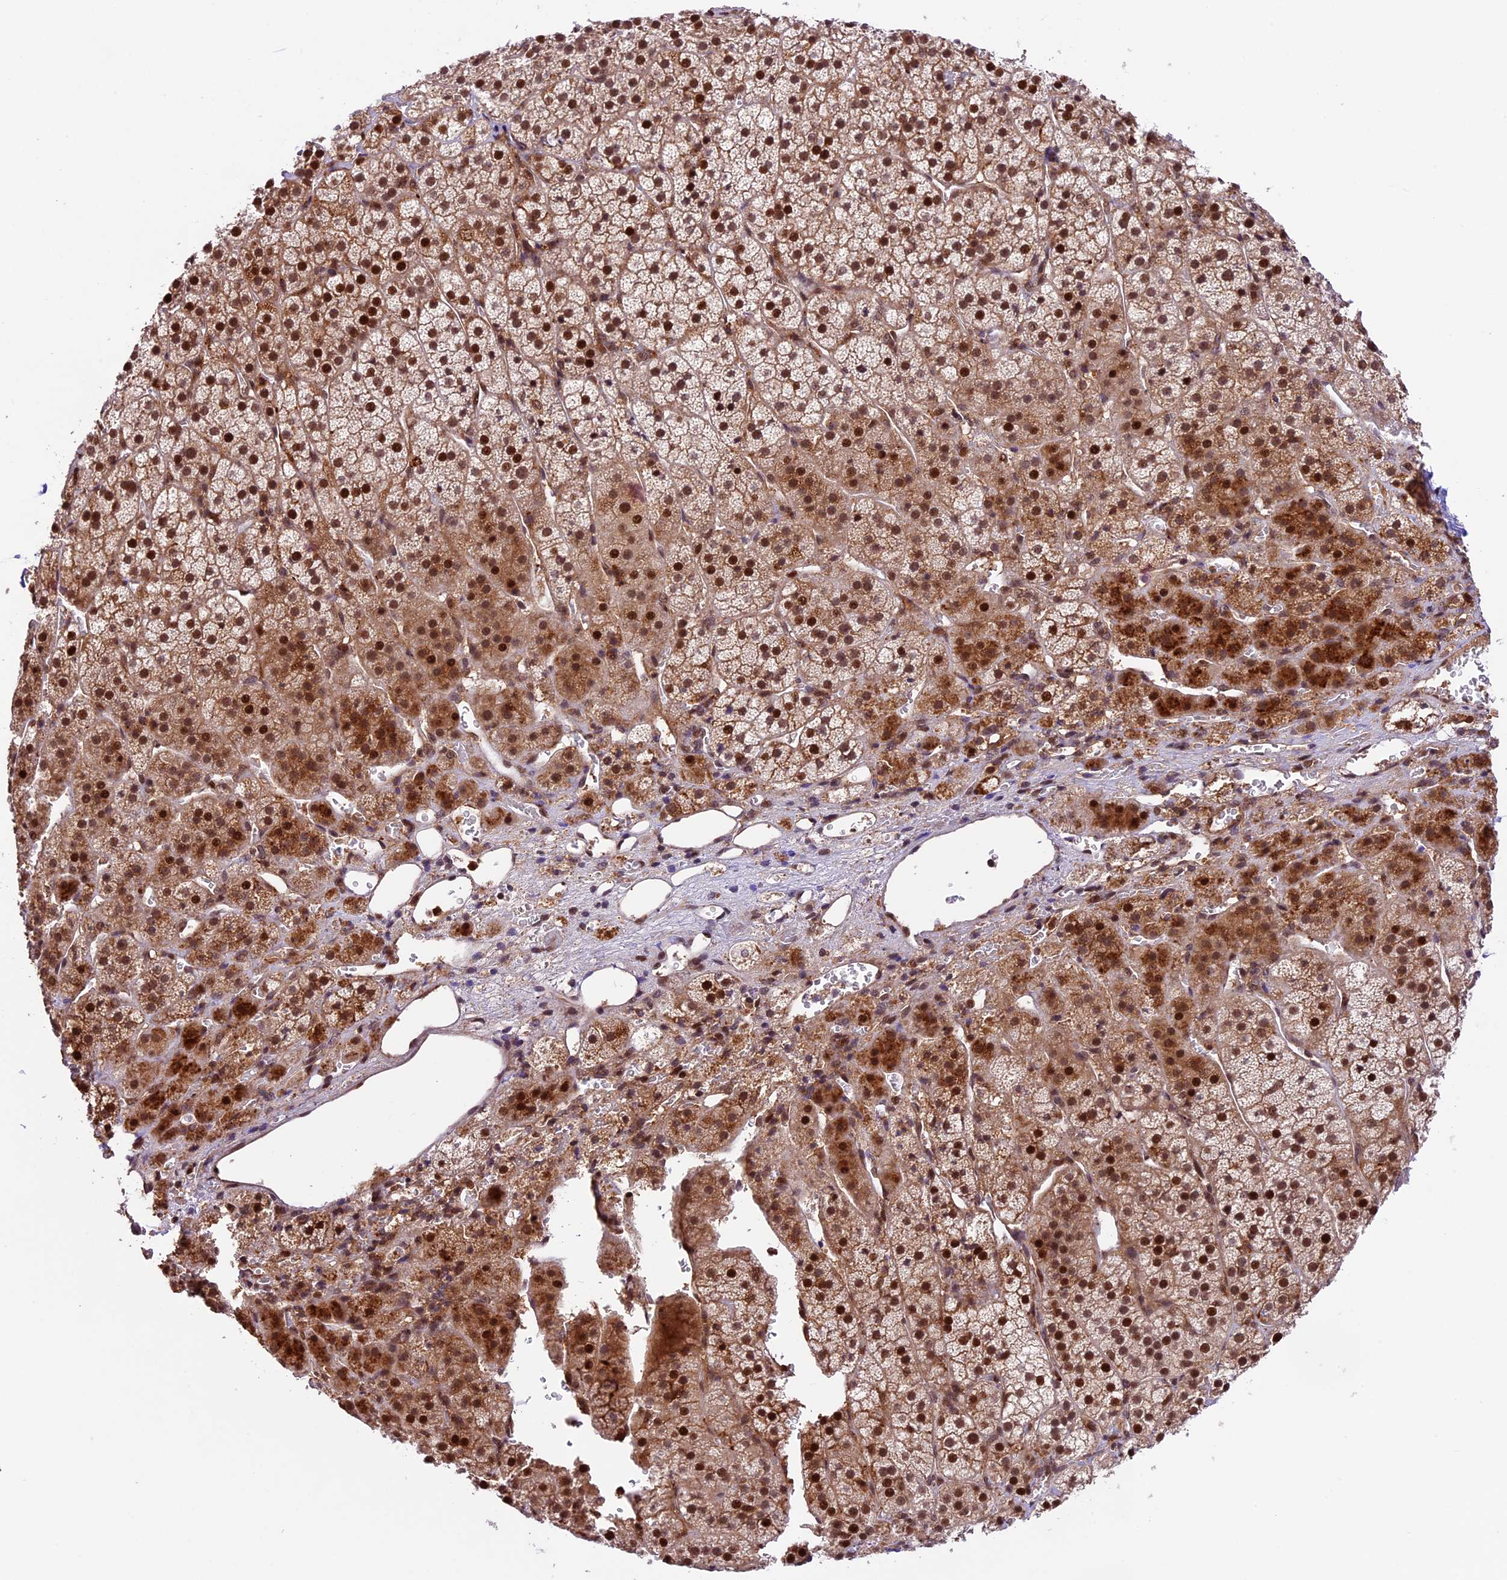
{"staining": {"intensity": "strong", "quantity": "25%-75%", "location": "cytoplasmic/membranous,nuclear"}, "tissue": "adrenal gland", "cell_type": "Glandular cells", "image_type": "normal", "snomed": [{"axis": "morphology", "description": "Normal tissue, NOS"}, {"axis": "topography", "description": "Adrenal gland"}], "caption": "Glandular cells show high levels of strong cytoplasmic/membranous,nuclear expression in about 25%-75% of cells in benign human adrenal gland.", "gene": "DHX38", "patient": {"sex": "female", "age": 44}}